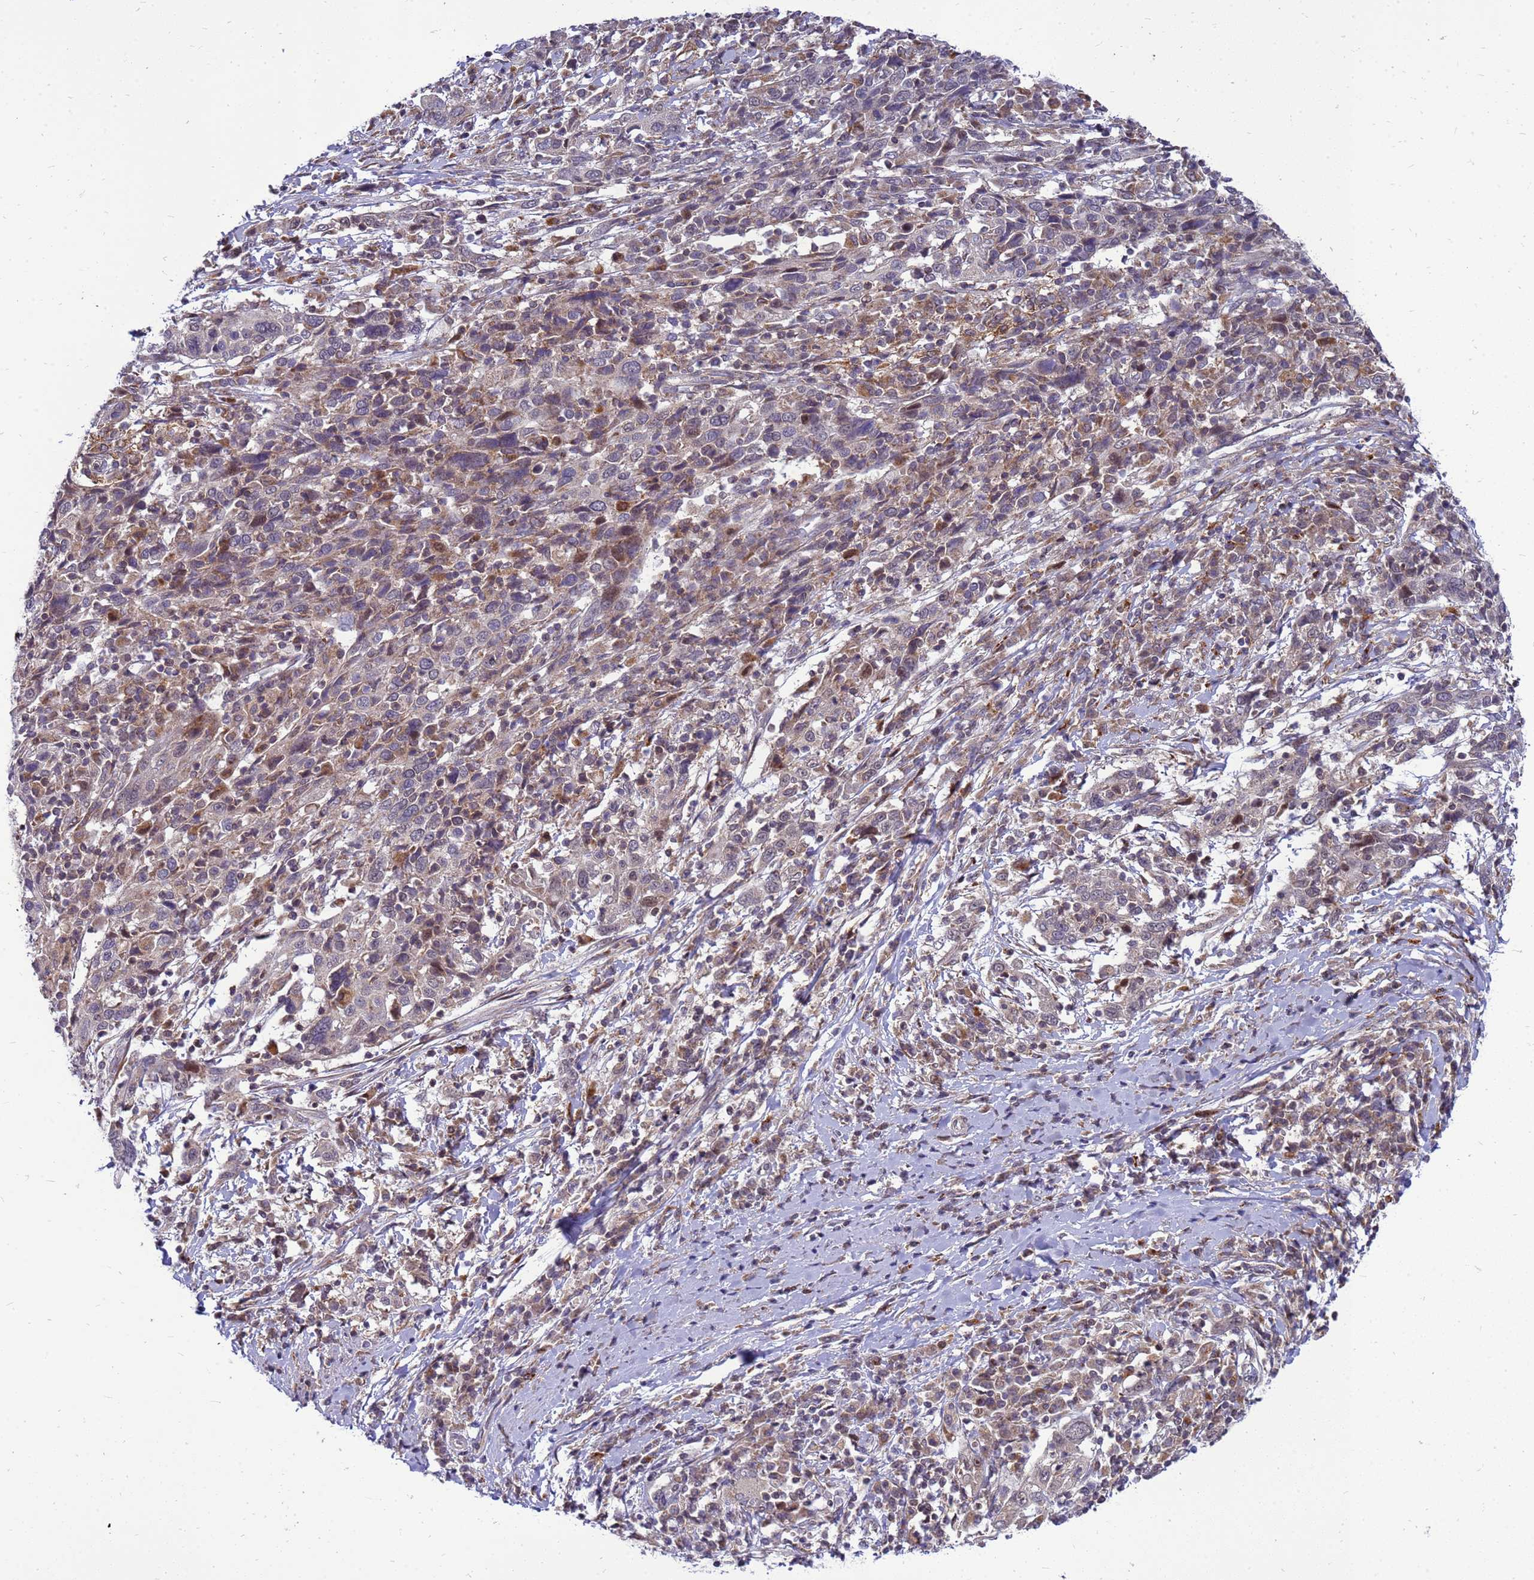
{"staining": {"intensity": "weak", "quantity": "<25%", "location": "cytoplasmic/membranous"}, "tissue": "cervical cancer", "cell_type": "Tumor cells", "image_type": "cancer", "snomed": [{"axis": "morphology", "description": "Squamous cell carcinoma, NOS"}, {"axis": "topography", "description": "Cervix"}], "caption": "DAB (3,3'-diaminobenzidine) immunohistochemical staining of human cervical squamous cell carcinoma shows no significant expression in tumor cells.", "gene": "C12orf43", "patient": {"sex": "female", "age": 46}}